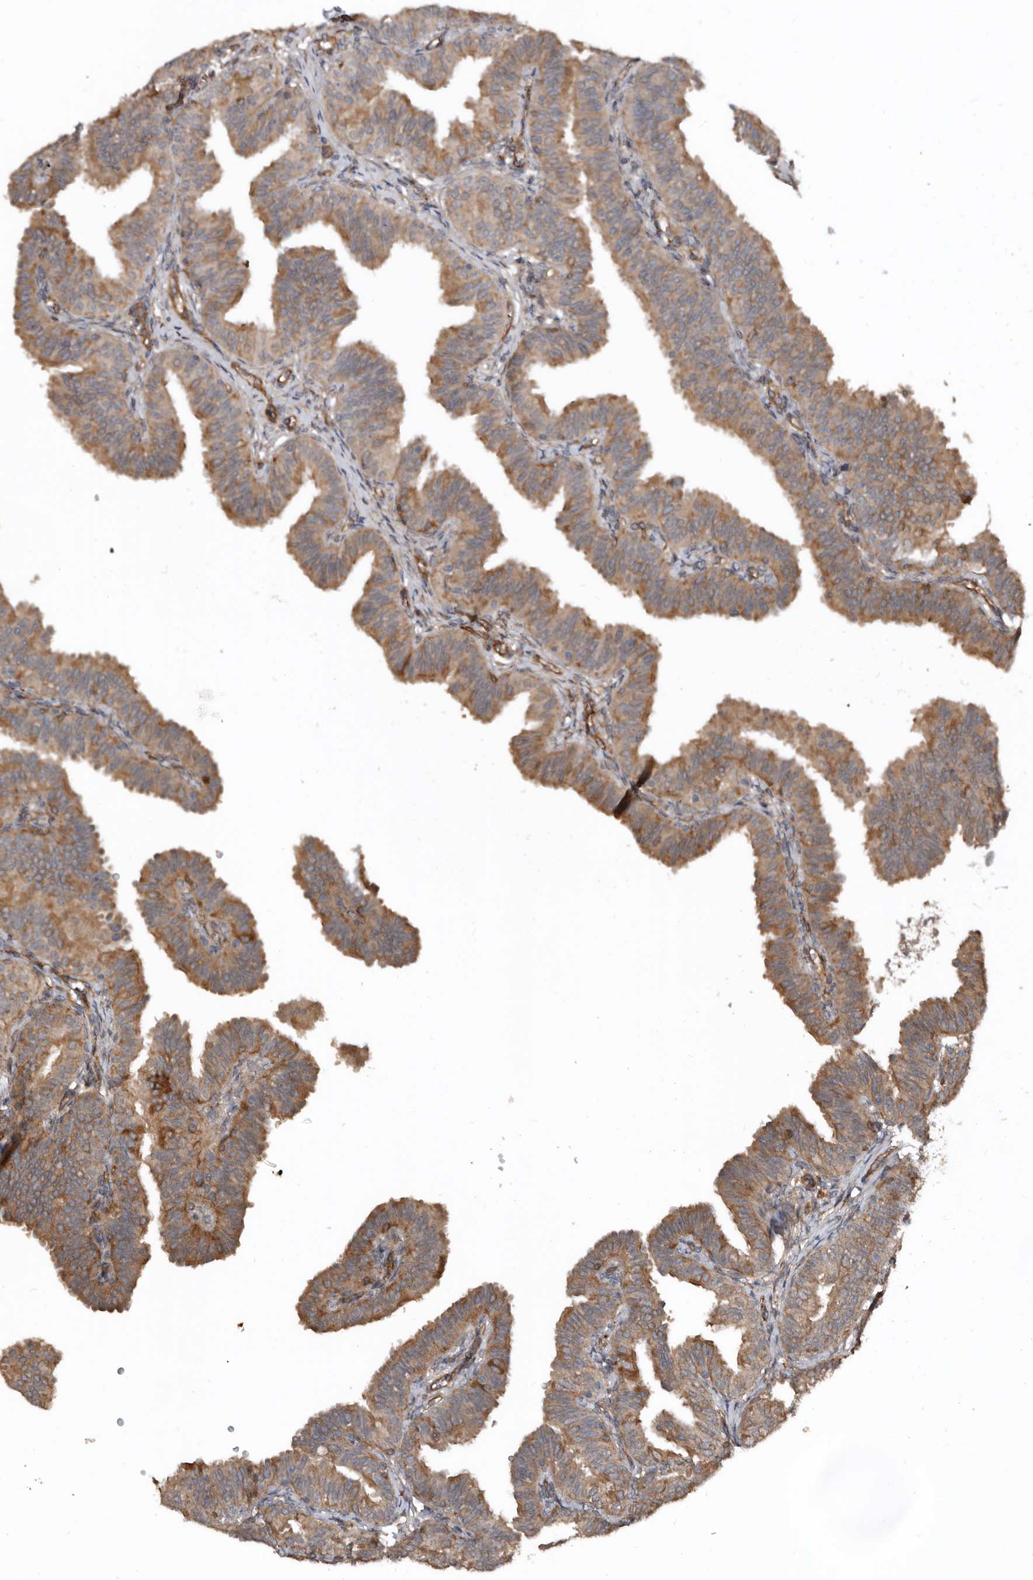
{"staining": {"intensity": "moderate", "quantity": ">75%", "location": "cytoplasmic/membranous"}, "tissue": "fallopian tube", "cell_type": "Glandular cells", "image_type": "normal", "snomed": [{"axis": "morphology", "description": "Normal tissue, NOS"}, {"axis": "topography", "description": "Fallopian tube"}], "caption": "The image shows a brown stain indicating the presence of a protein in the cytoplasmic/membranous of glandular cells in fallopian tube. Using DAB (3,3'-diaminobenzidine) (brown) and hematoxylin (blue) stains, captured at high magnification using brightfield microscopy.", "gene": "EXOC3L1", "patient": {"sex": "female", "age": 35}}